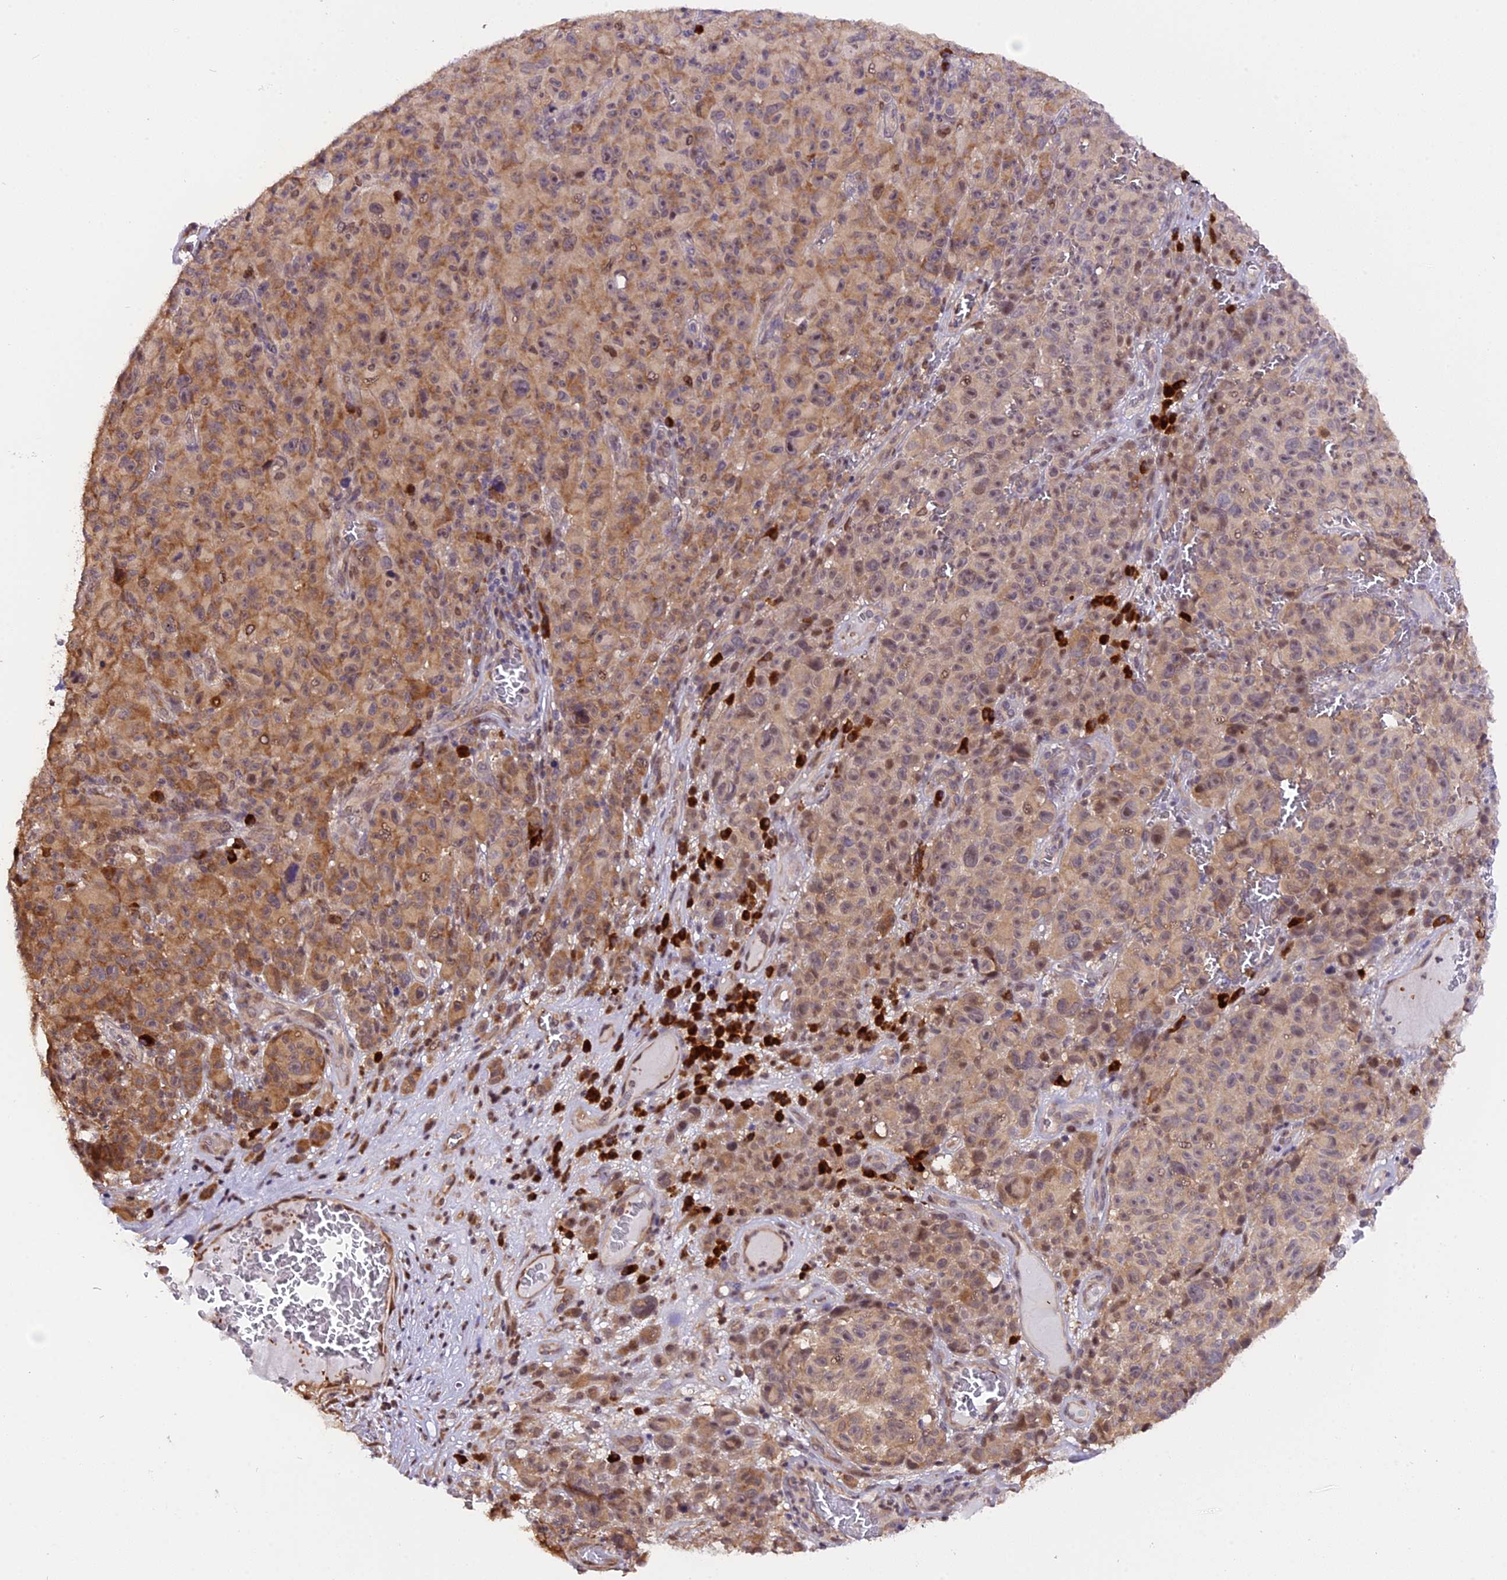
{"staining": {"intensity": "moderate", "quantity": ">75%", "location": "cytoplasmic/membranous"}, "tissue": "melanoma", "cell_type": "Tumor cells", "image_type": "cancer", "snomed": [{"axis": "morphology", "description": "Malignant melanoma, NOS"}, {"axis": "topography", "description": "Skin"}], "caption": "DAB (3,3'-diaminobenzidine) immunohistochemical staining of human malignant melanoma exhibits moderate cytoplasmic/membranous protein expression in approximately >75% of tumor cells.", "gene": "HERPUD1", "patient": {"sex": "female", "age": 82}}